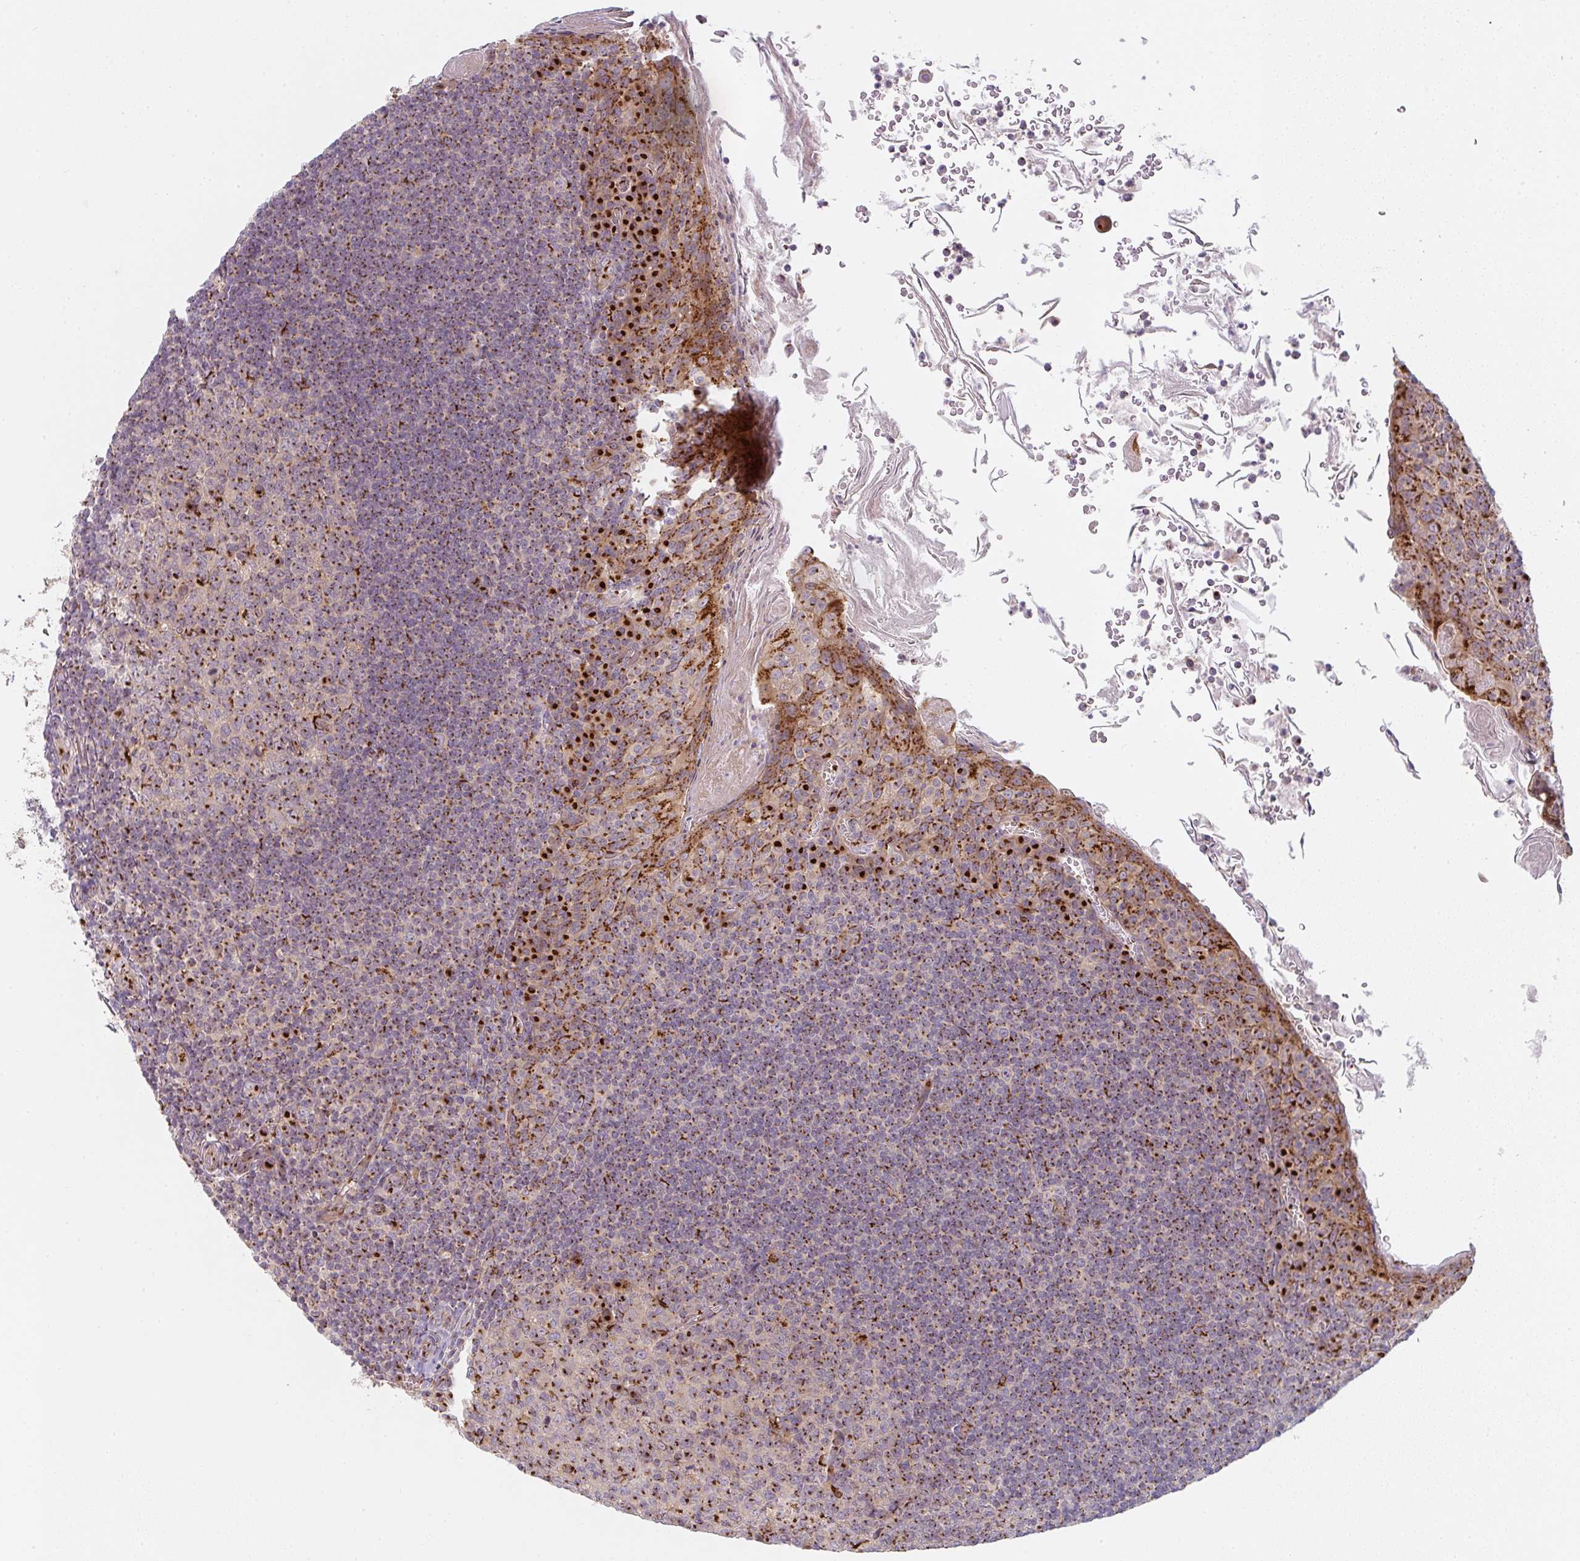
{"staining": {"intensity": "strong", "quantity": ">75%", "location": "cytoplasmic/membranous"}, "tissue": "tonsil", "cell_type": "Germinal center cells", "image_type": "normal", "snomed": [{"axis": "morphology", "description": "Normal tissue, NOS"}, {"axis": "topography", "description": "Tonsil"}], "caption": "Immunohistochemical staining of benign tonsil exhibits strong cytoplasmic/membranous protein expression in approximately >75% of germinal center cells.", "gene": "GVQW3", "patient": {"sex": "male", "age": 27}}